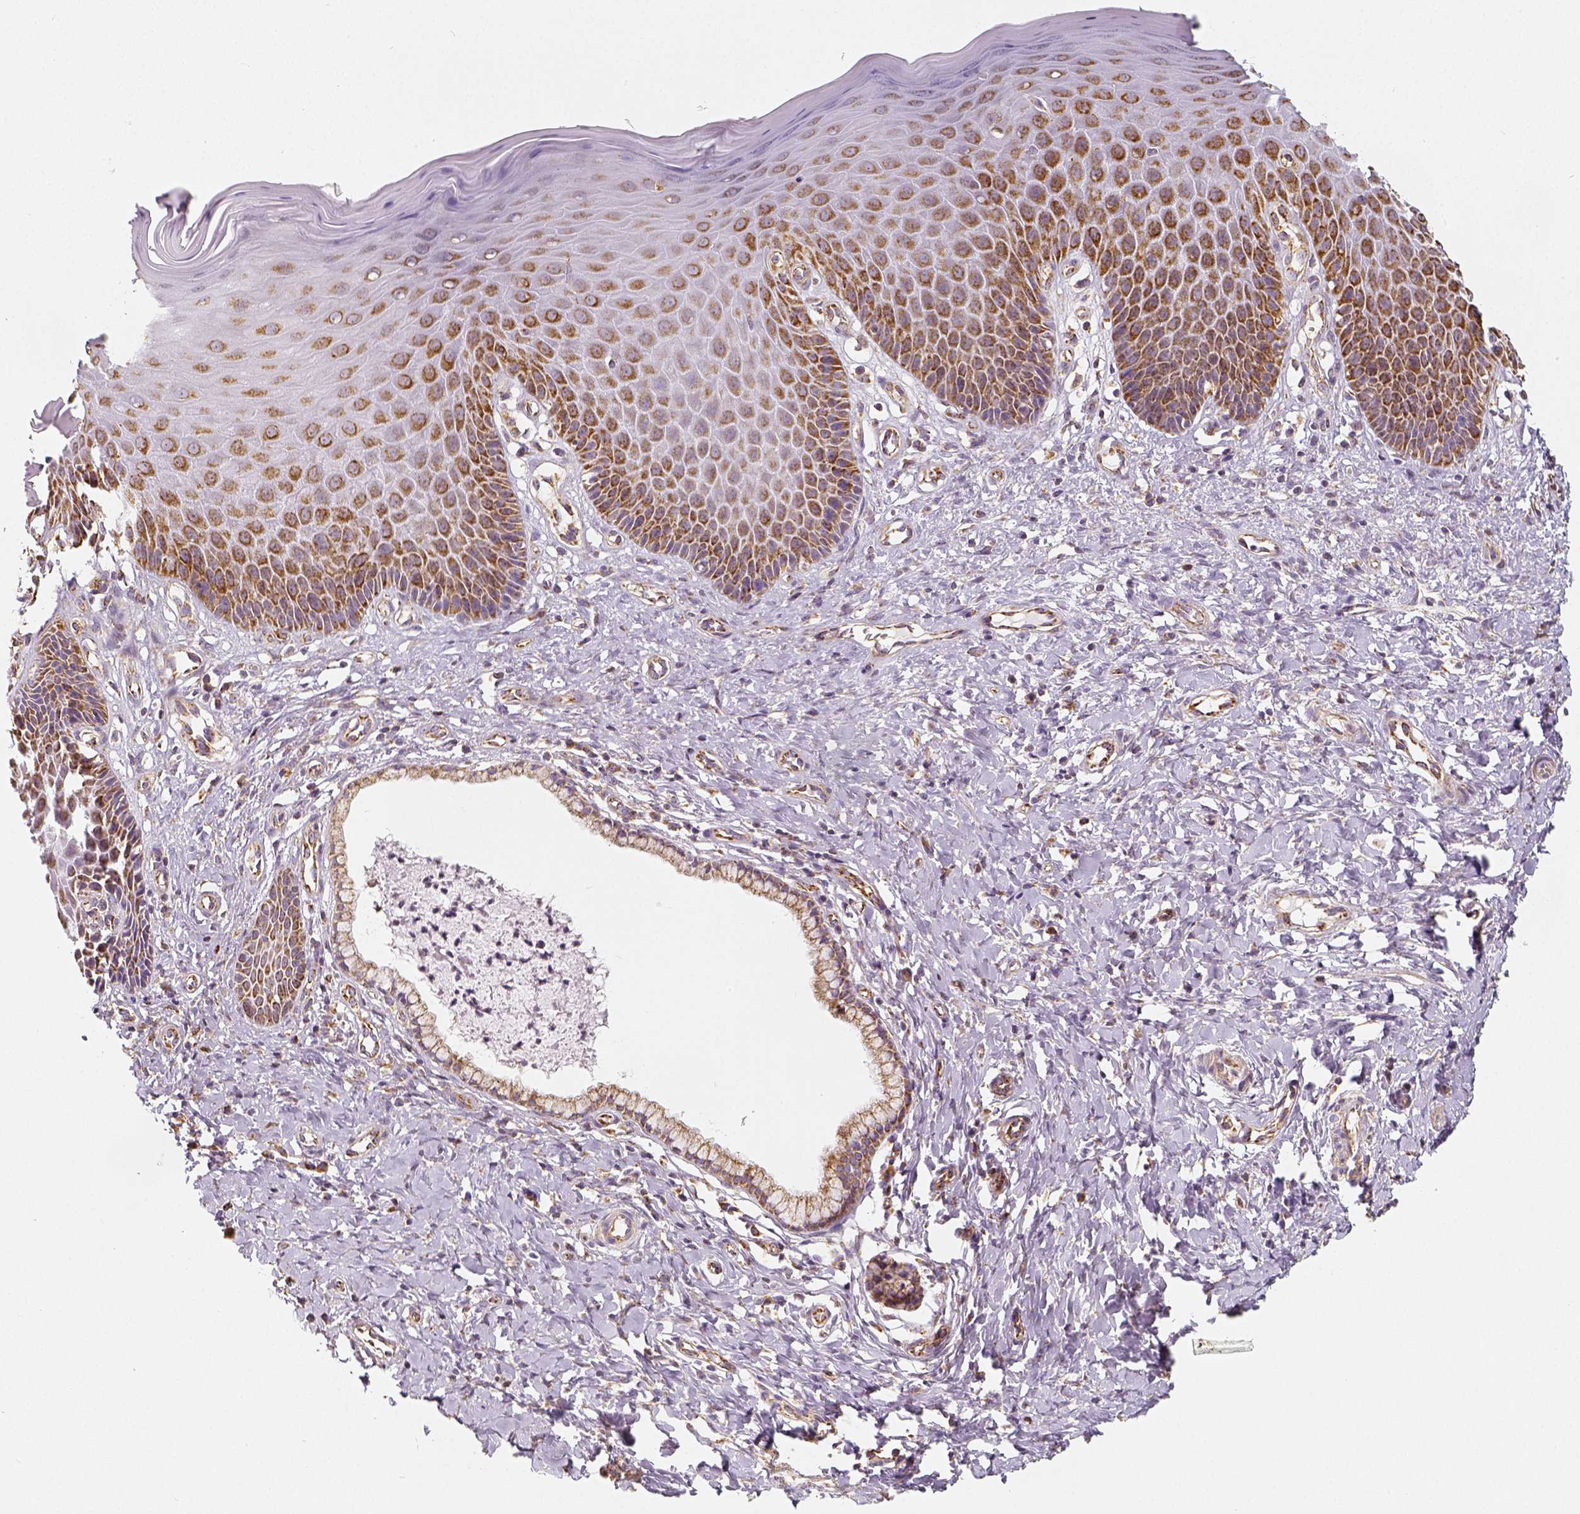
{"staining": {"intensity": "moderate", "quantity": "25%-75%", "location": "cytoplasmic/membranous"}, "tissue": "vagina", "cell_type": "Squamous epithelial cells", "image_type": "normal", "snomed": [{"axis": "morphology", "description": "Normal tissue, NOS"}, {"axis": "topography", "description": "Vagina"}], "caption": "A brown stain highlights moderate cytoplasmic/membranous expression of a protein in squamous epithelial cells of normal vagina.", "gene": "PGAM5", "patient": {"sex": "female", "age": 83}}